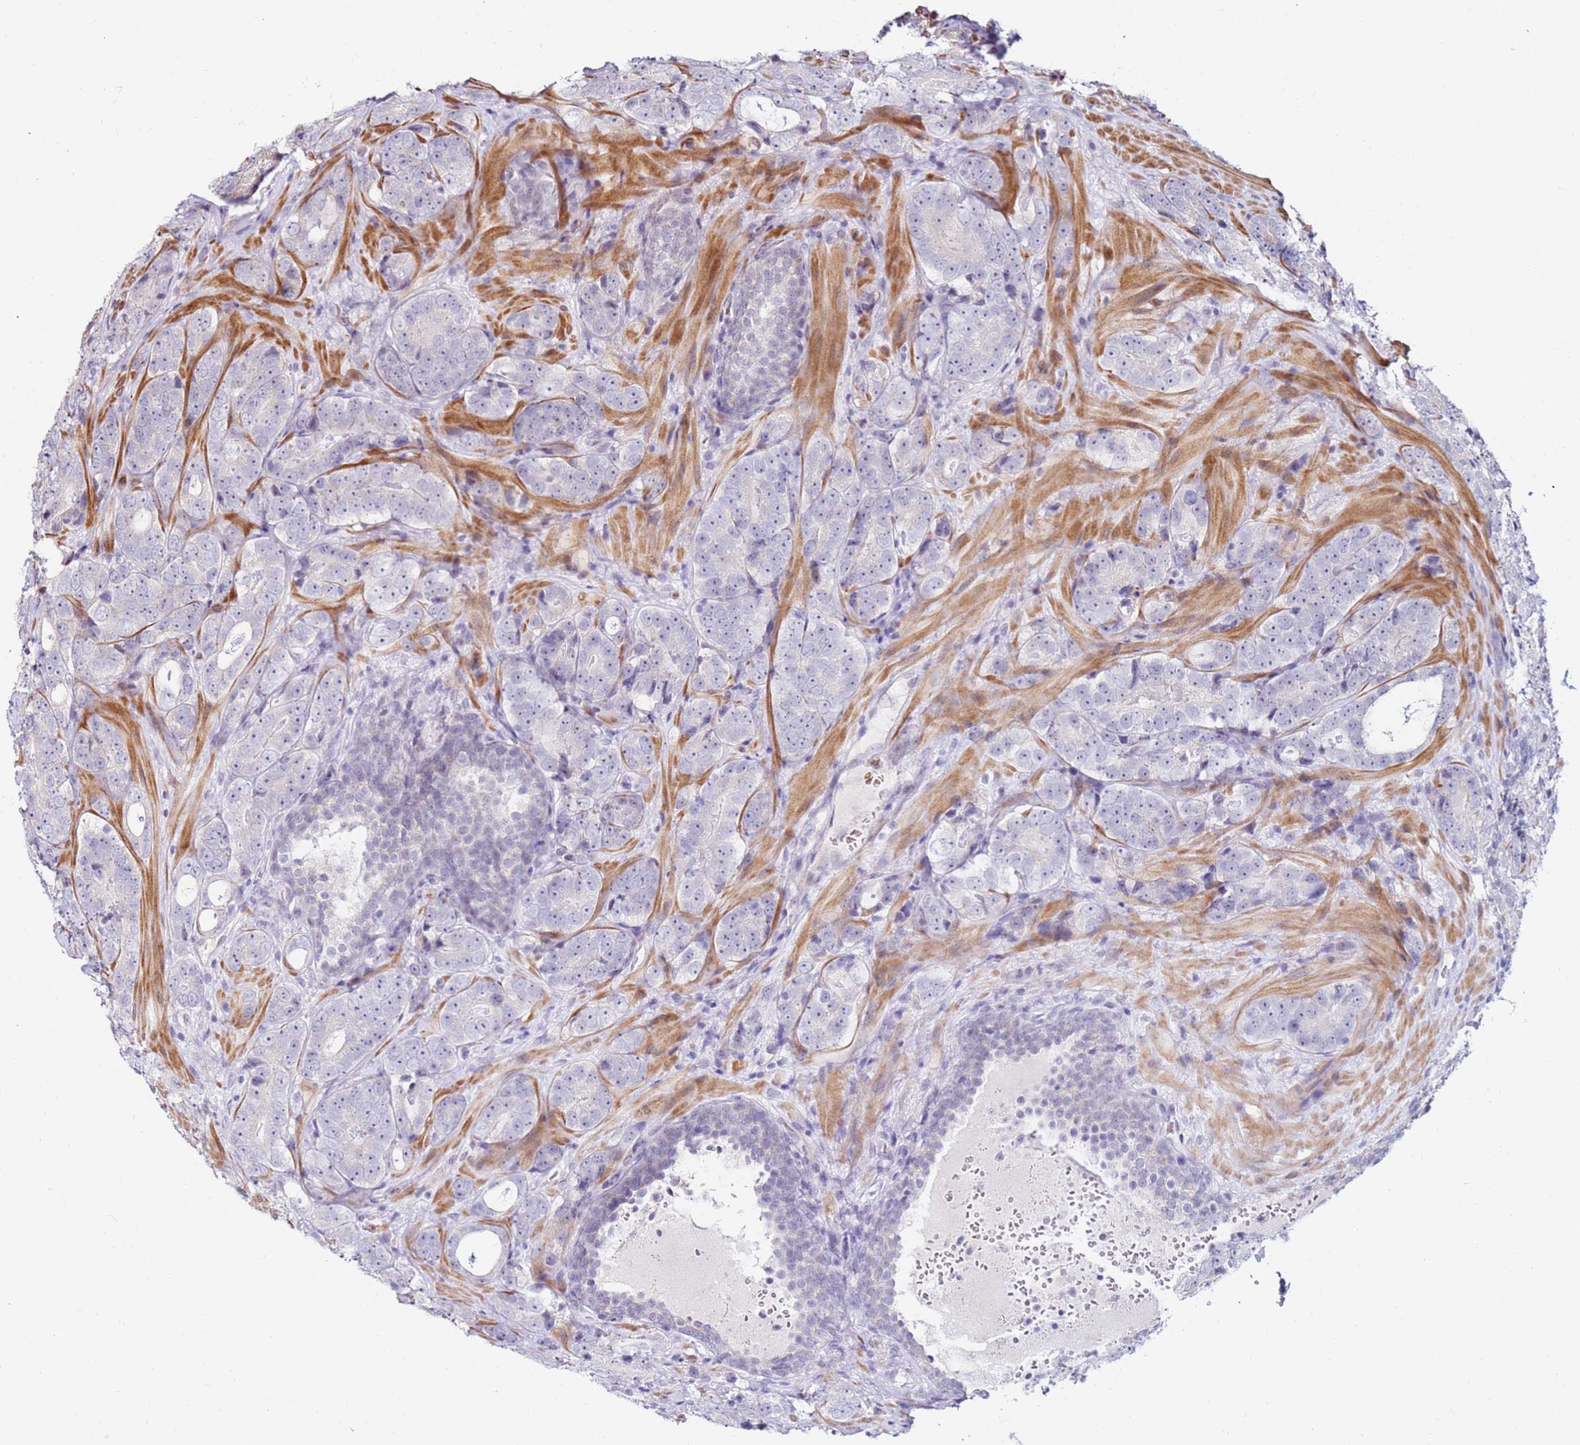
{"staining": {"intensity": "moderate", "quantity": "<25%", "location": "cytoplasmic/membranous"}, "tissue": "prostate cancer", "cell_type": "Tumor cells", "image_type": "cancer", "snomed": [{"axis": "morphology", "description": "Adenocarcinoma, High grade"}, {"axis": "topography", "description": "Prostate"}], "caption": "This is a histology image of IHC staining of high-grade adenocarcinoma (prostate), which shows moderate expression in the cytoplasmic/membranous of tumor cells.", "gene": "RARS2", "patient": {"sex": "male", "age": 56}}